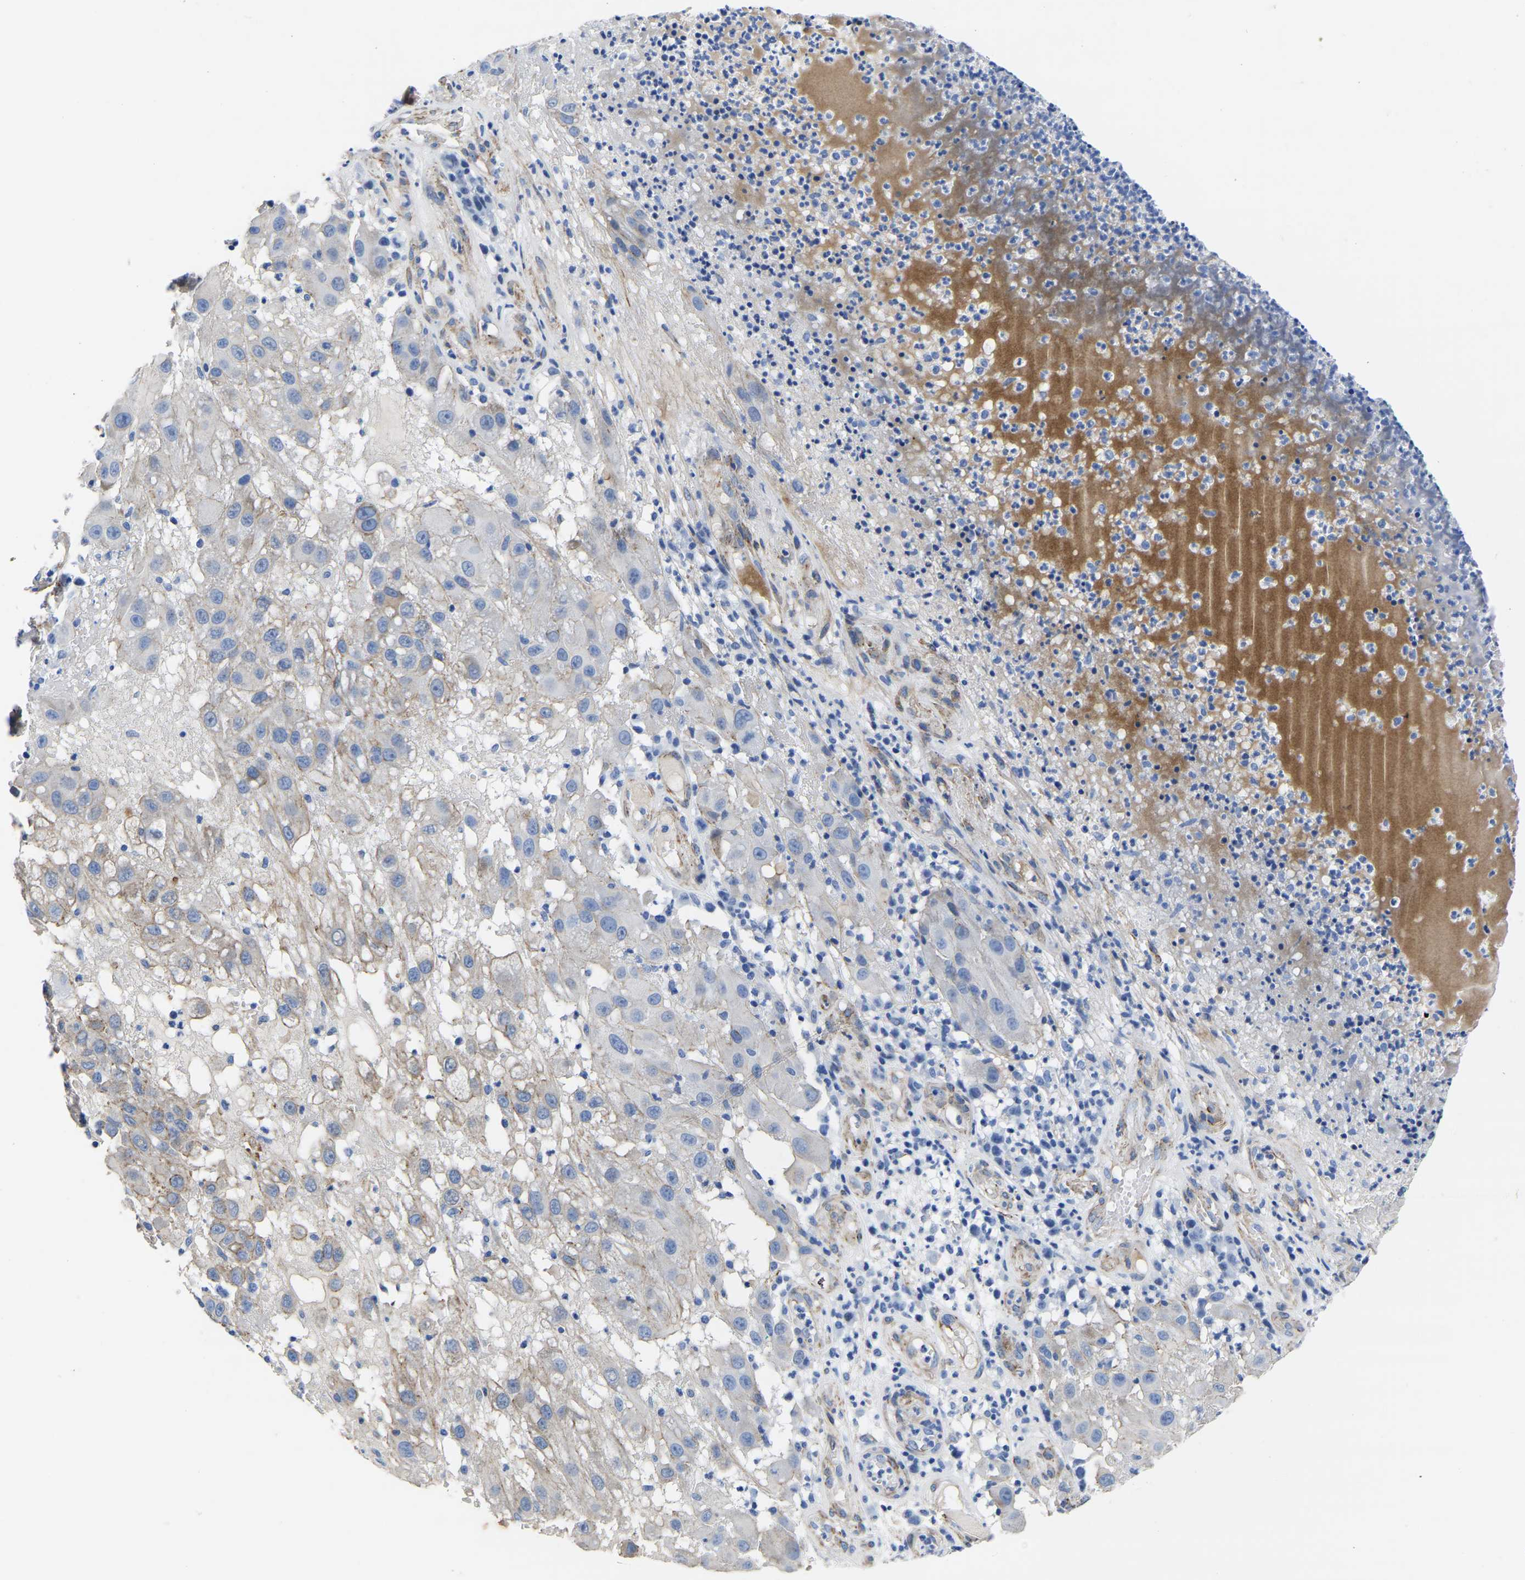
{"staining": {"intensity": "negative", "quantity": "none", "location": "none"}, "tissue": "melanoma", "cell_type": "Tumor cells", "image_type": "cancer", "snomed": [{"axis": "morphology", "description": "Malignant melanoma, NOS"}, {"axis": "topography", "description": "Skin"}], "caption": "High power microscopy histopathology image of an IHC photomicrograph of malignant melanoma, revealing no significant staining in tumor cells.", "gene": "SLC45A3", "patient": {"sex": "female", "age": 81}}